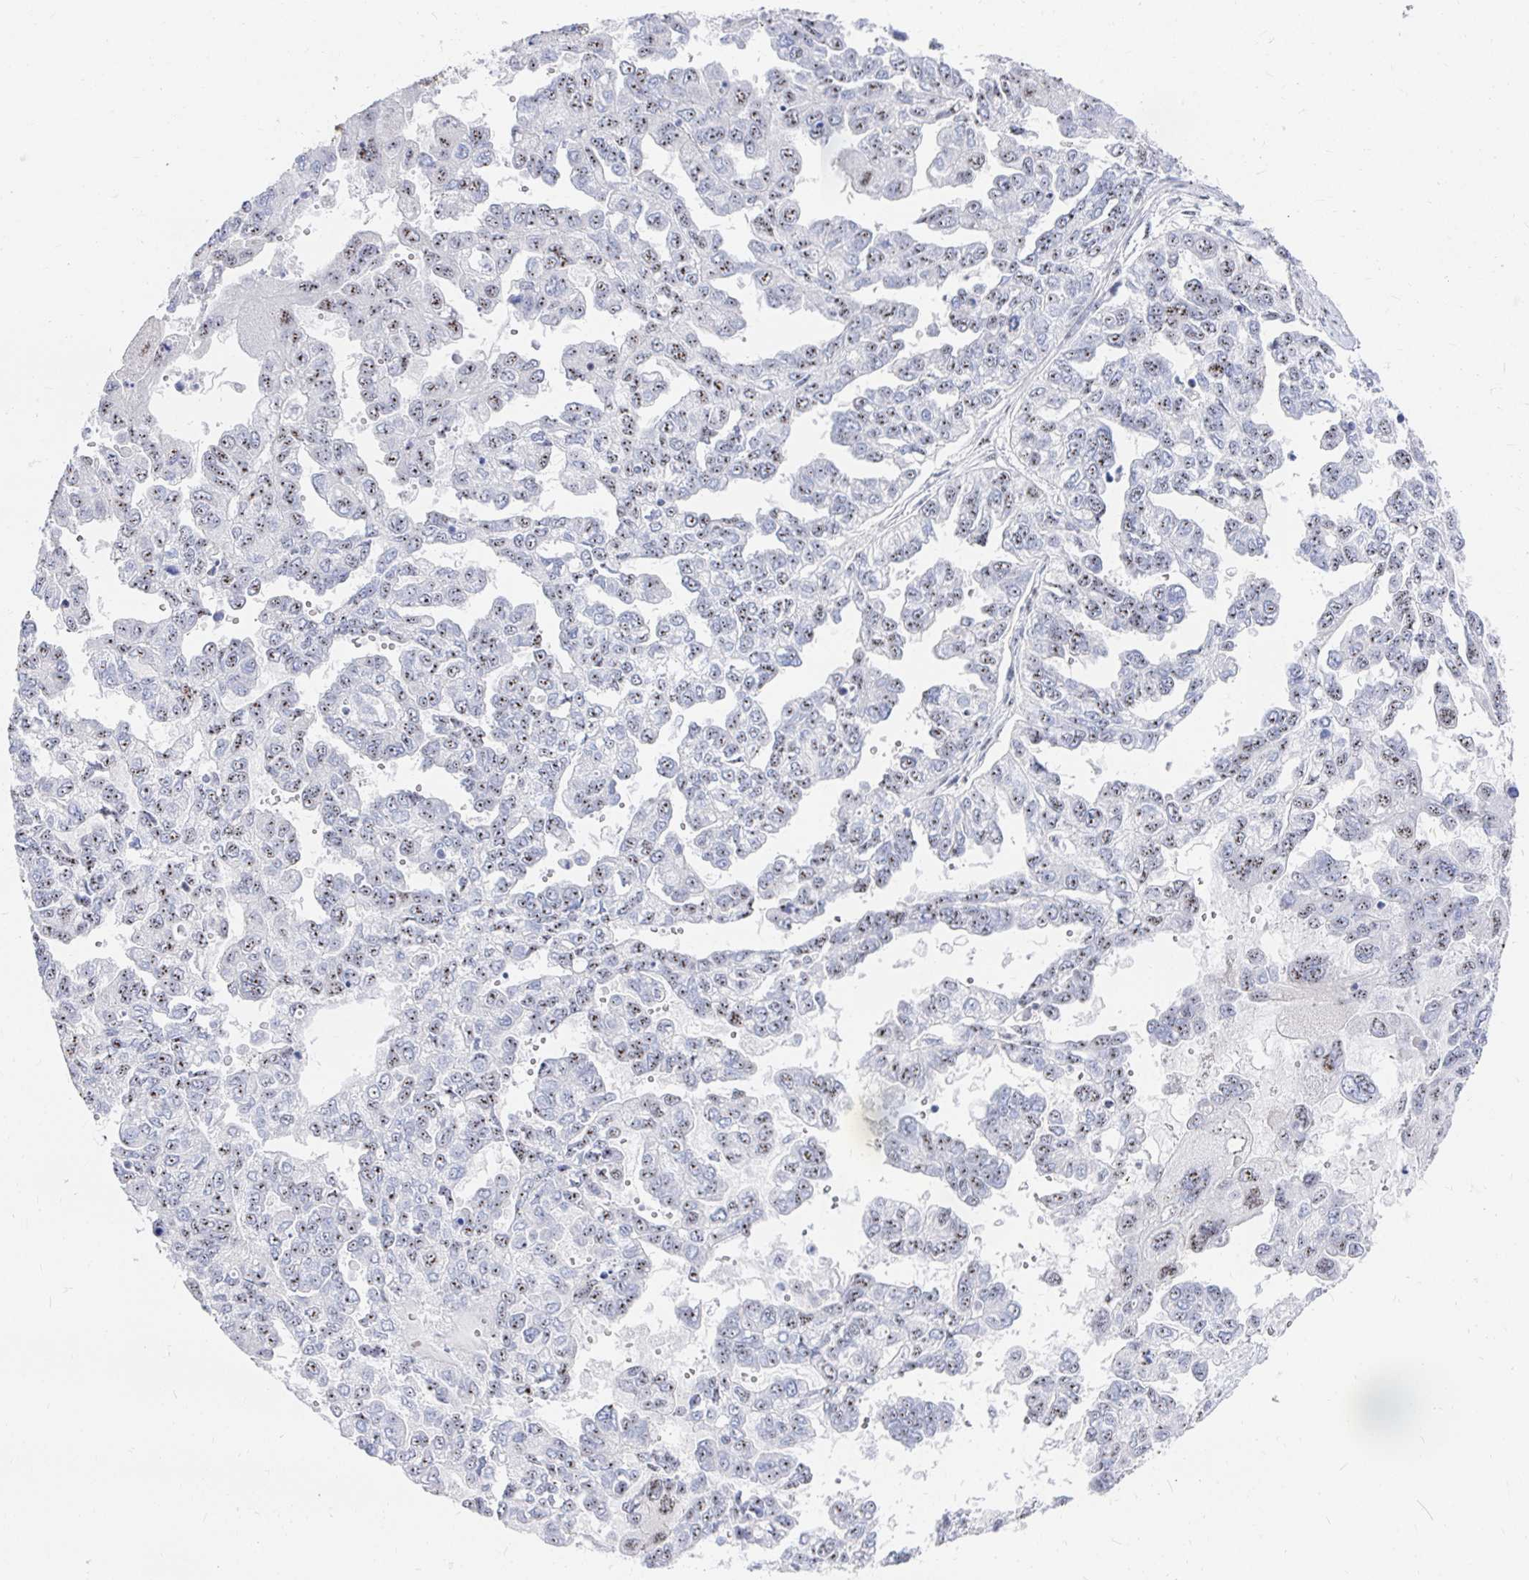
{"staining": {"intensity": "moderate", "quantity": "25%-75%", "location": "nuclear"}, "tissue": "ovarian cancer", "cell_type": "Tumor cells", "image_type": "cancer", "snomed": [{"axis": "morphology", "description": "Cystadenocarcinoma, serous, NOS"}, {"axis": "topography", "description": "Ovary"}], "caption": "Moderate nuclear protein expression is identified in approximately 25%-75% of tumor cells in serous cystadenocarcinoma (ovarian).", "gene": "CLIC3", "patient": {"sex": "female", "age": 53}}